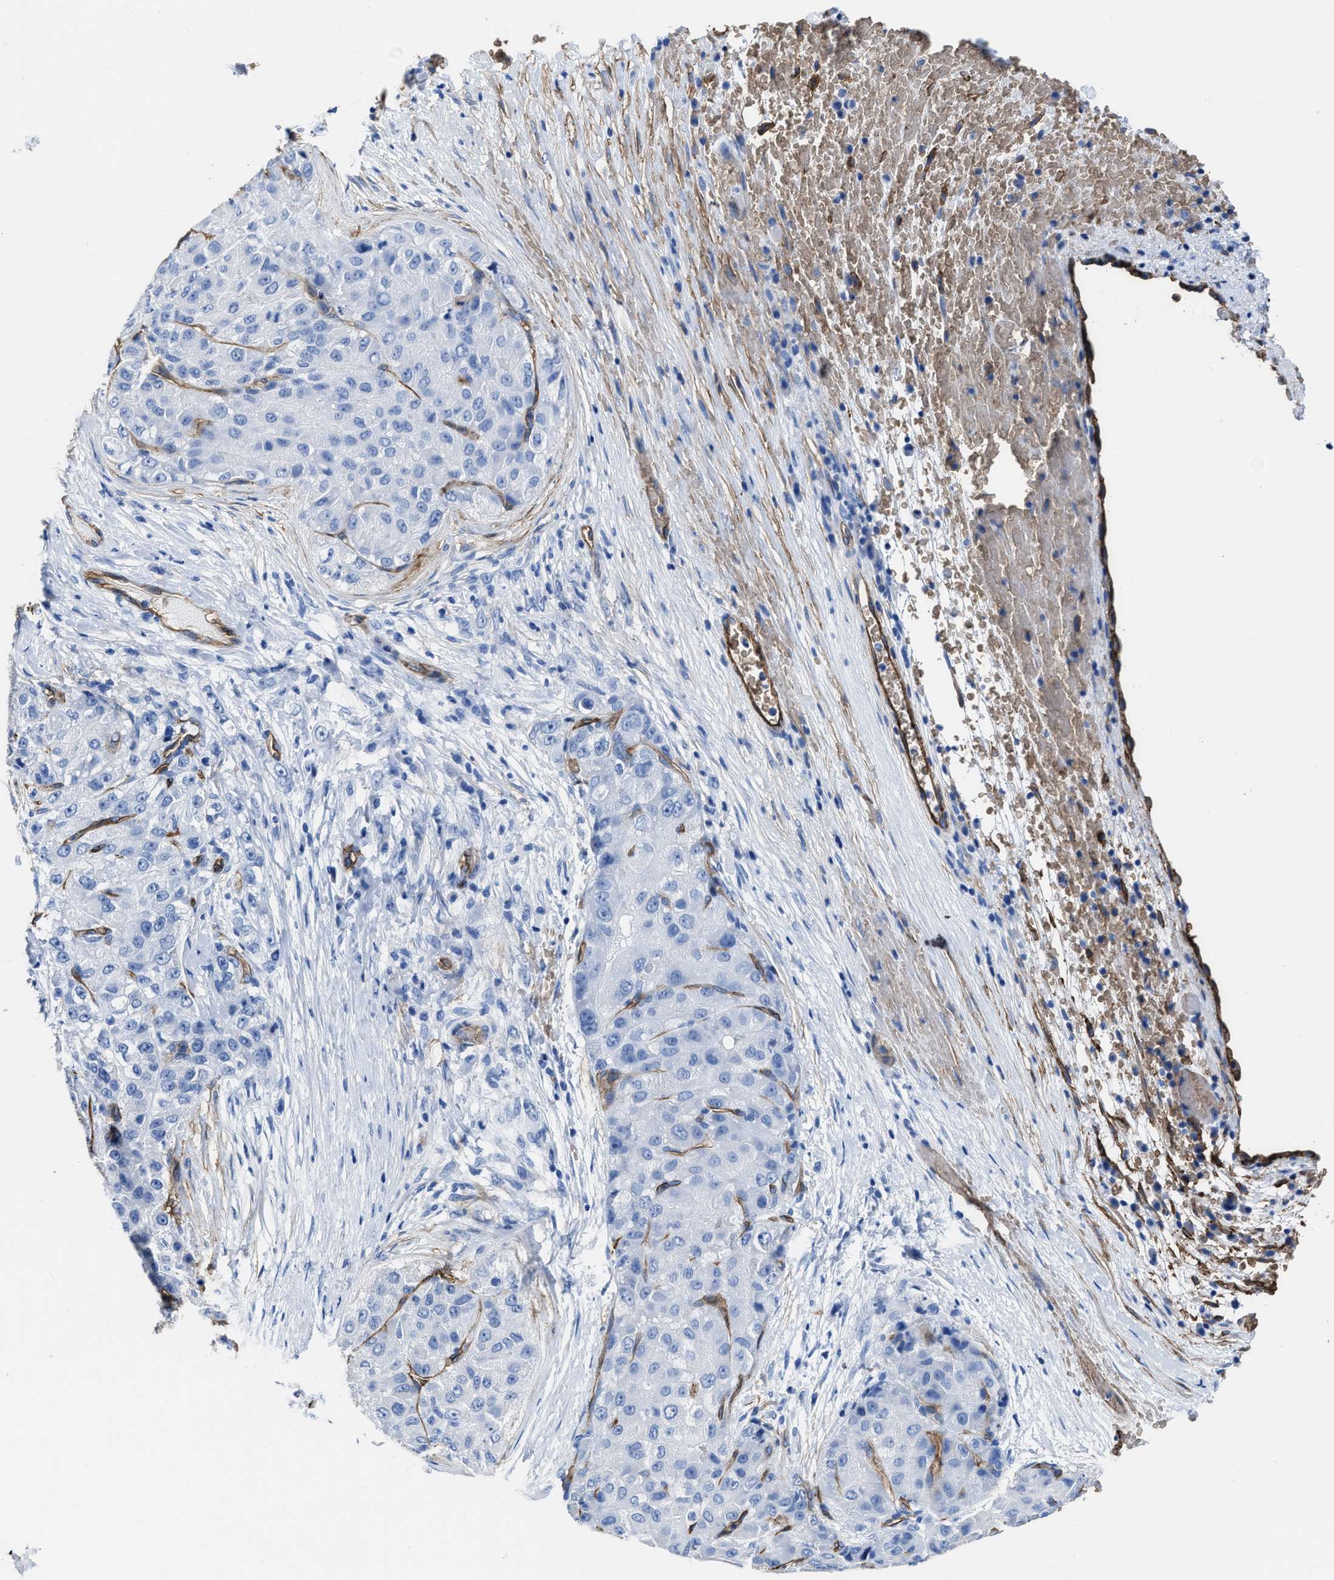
{"staining": {"intensity": "negative", "quantity": "none", "location": "none"}, "tissue": "liver cancer", "cell_type": "Tumor cells", "image_type": "cancer", "snomed": [{"axis": "morphology", "description": "Carcinoma, Hepatocellular, NOS"}, {"axis": "topography", "description": "Liver"}], "caption": "Protein analysis of hepatocellular carcinoma (liver) demonstrates no significant expression in tumor cells.", "gene": "AQP1", "patient": {"sex": "male", "age": 80}}